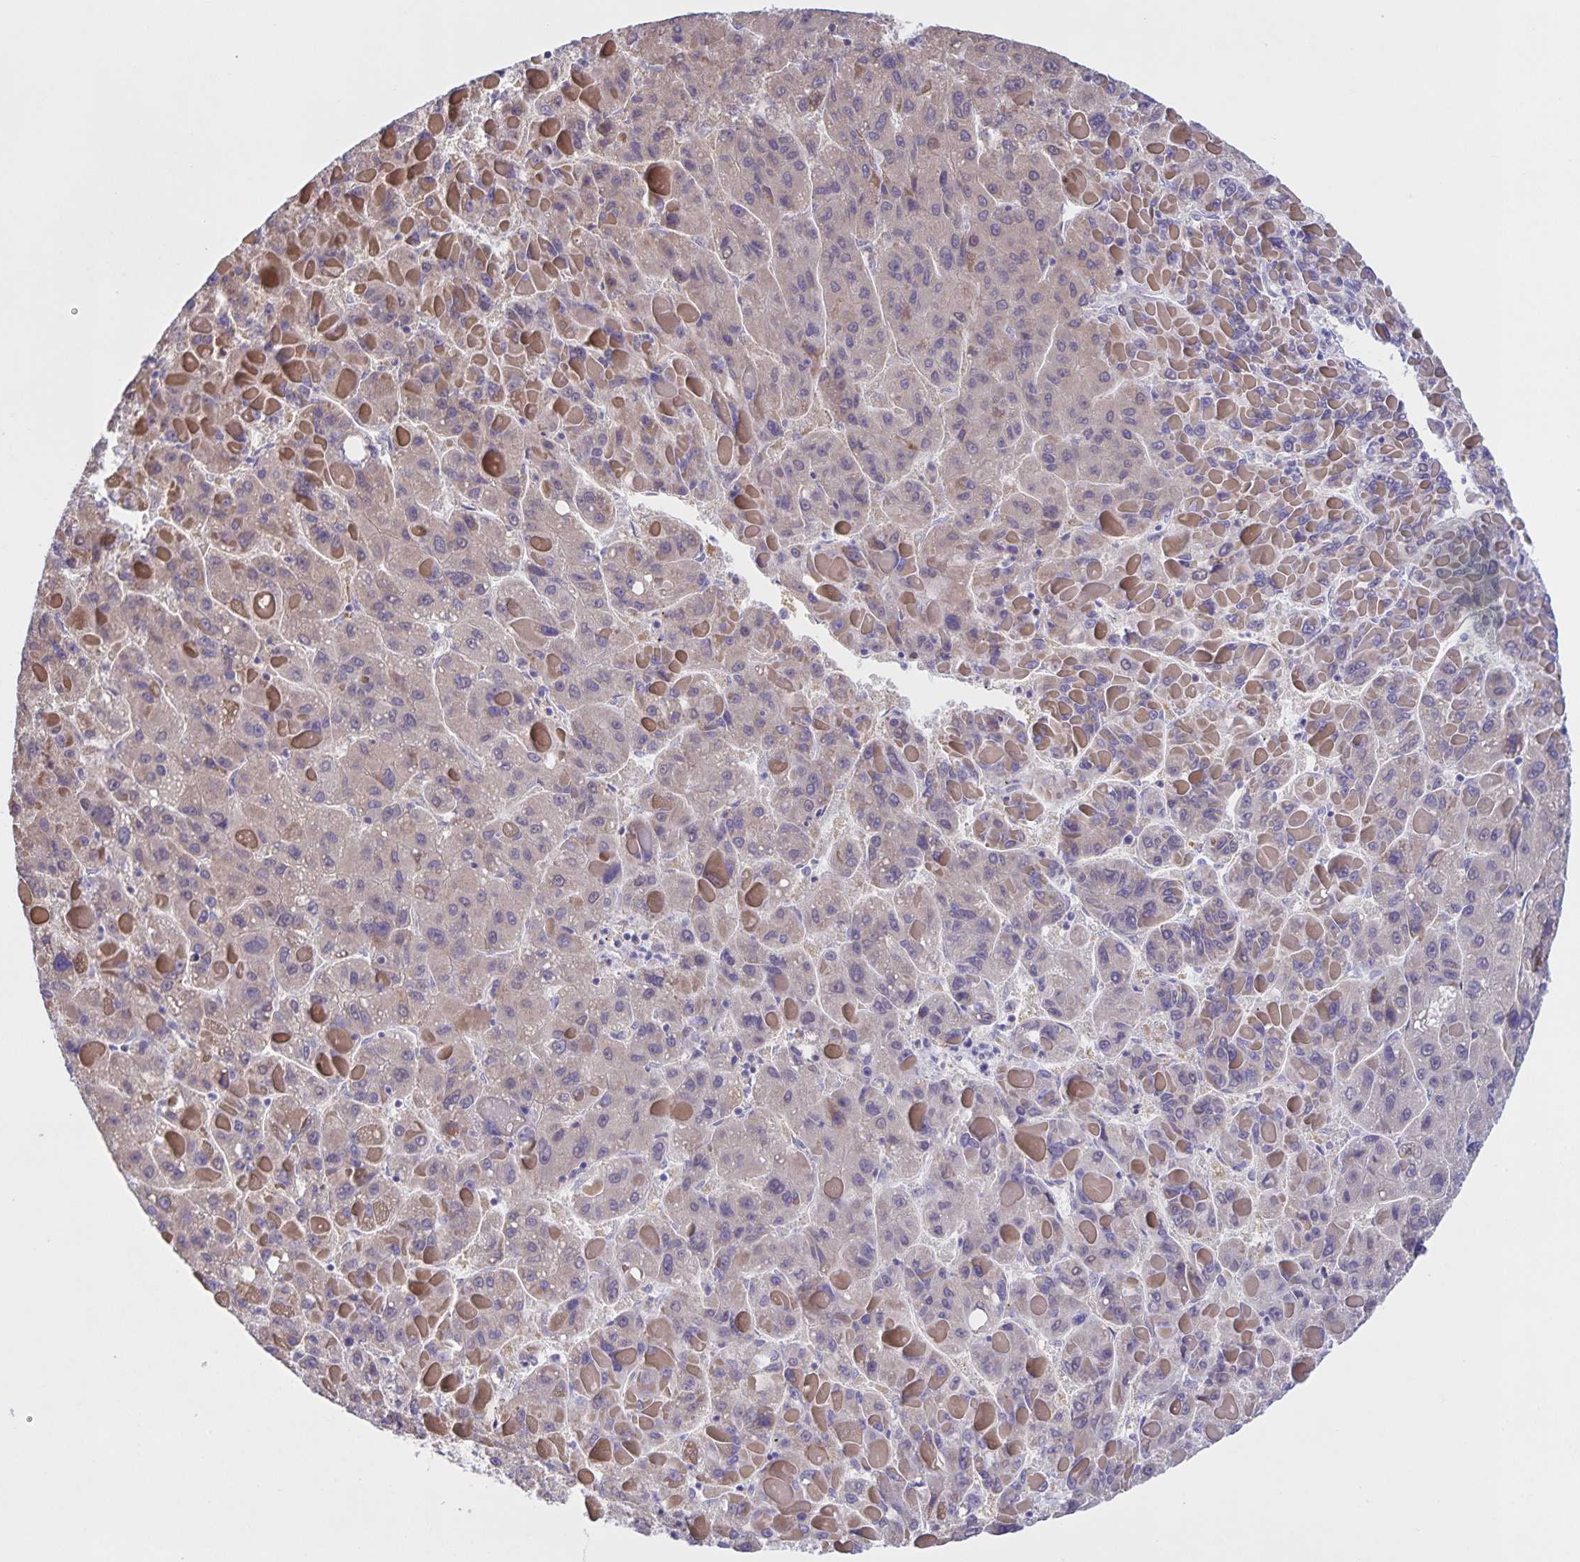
{"staining": {"intensity": "weak", "quantity": "<25%", "location": "cytoplasmic/membranous"}, "tissue": "liver cancer", "cell_type": "Tumor cells", "image_type": "cancer", "snomed": [{"axis": "morphology", "description": "Carcinoma, Hepatocellular, NOS"}, {"axis": "topography", "description": "Liver"}], "caption": "This image is of hepatocellular carcinoma (liver) stained with immunohistochemistry to label a protein in brown with the nuclei are counter-stained blue. There is no staining in tumor cells.", "gene": "DMGDH", "patient": {"sex": "female", "age": 82}}